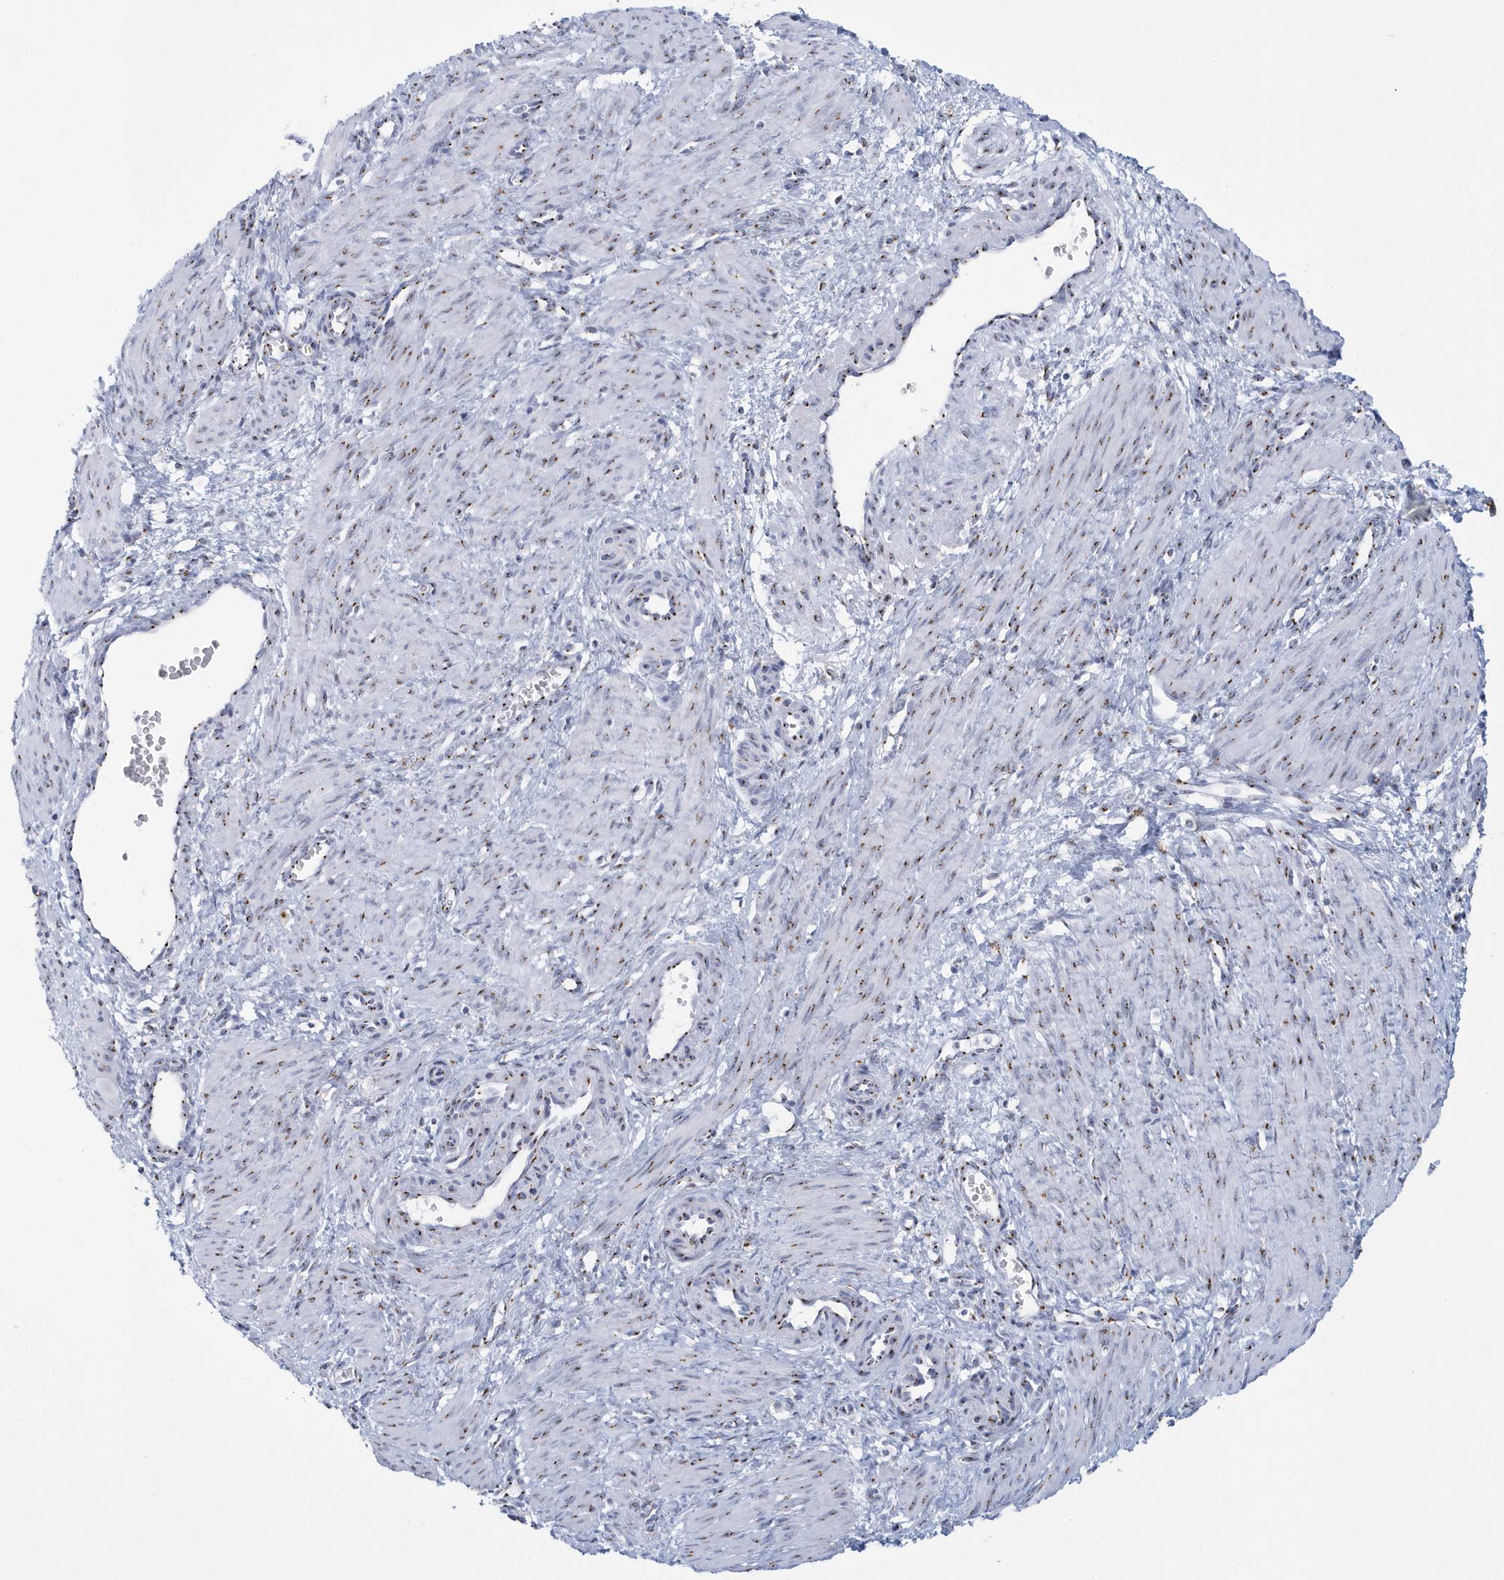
{"staining": {"intensity": "moderate", "quantity": "25%-75%", "location": "cytoplasmic/membranous"}, "tissue": "smooth muscle", "cell_type": "Smooth muscle cells", "image_type": "normal", "snomed": [{"axis": "morphology", "description": "Normal tissue, NOS"}, {"axis": "topography", "description": "Endometrium"}], "caption": "Human smooth muscle stained with a brown dye reveals moderate cytoplasmic/membranous positive expression in approximately 25%-75% of smooth muscle cells.", "gene": "SLX9", "patient": {"sex": "female", "age": 33}}